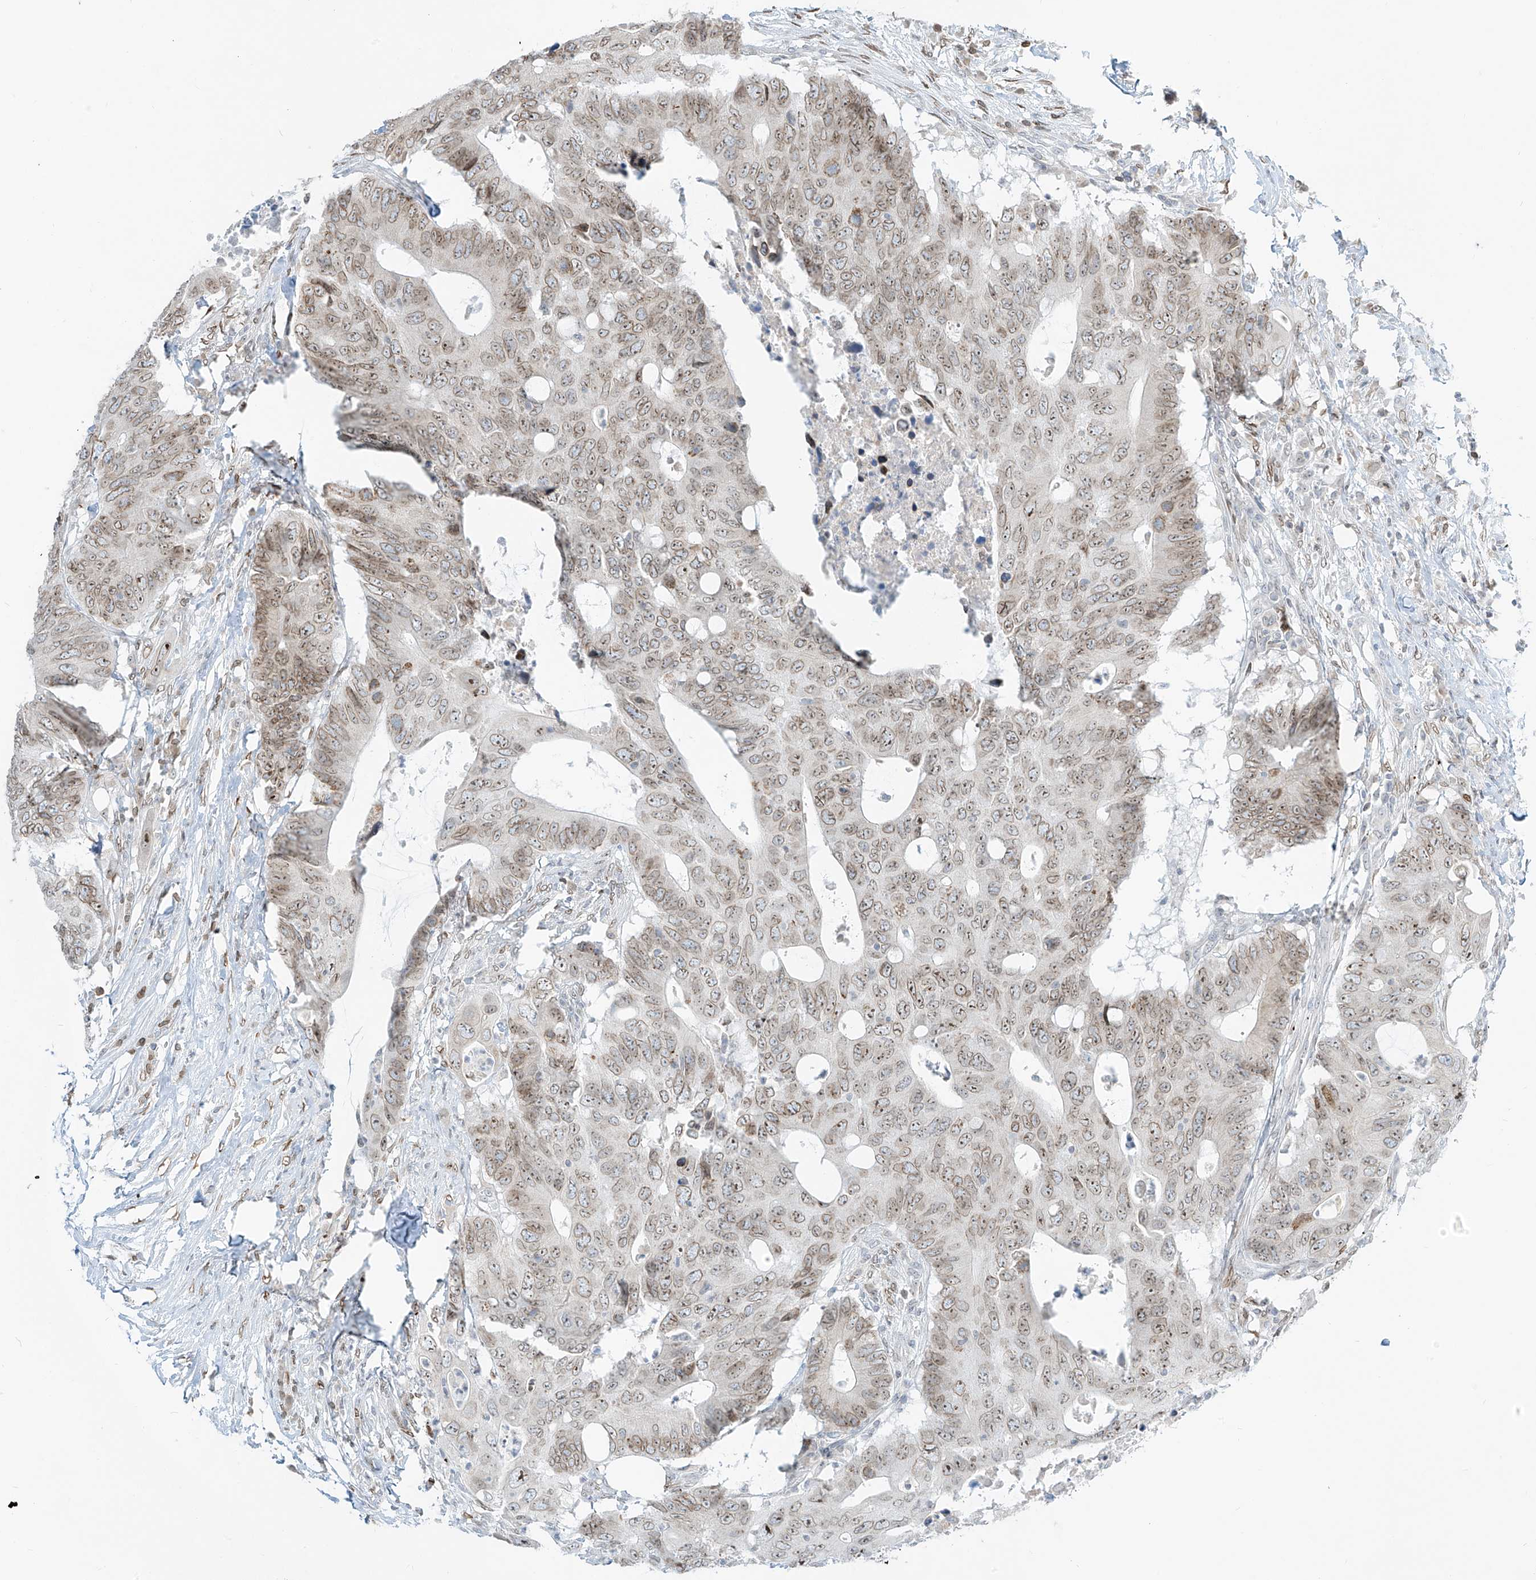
{"staining": {"intensity": "moderate", "quantity": "25%-75%", "location": "cytoplasmic/membranous,nuclear"}, "tissue": "colorectal cancer", "cell_type": "Tumor cells", "image_type": "cancer", "snomed": [{"axis": "morphology", "description": "Adenocarcinoma, NOS"}, {"axis": "topography", "description": "Colon"}], "caption": "Immunohistochemistry (IHC) (DAB (3,3'-diaminobenzidine)) staining of human colorectal cancer (adenocarcinoma) shows moderate cytoplasmic/membranous and nuclear protein staining in approximately 25%-75% of tumor cells.", "gene": "SAMD15", "patient": {"sex": "male", "age": 71}}